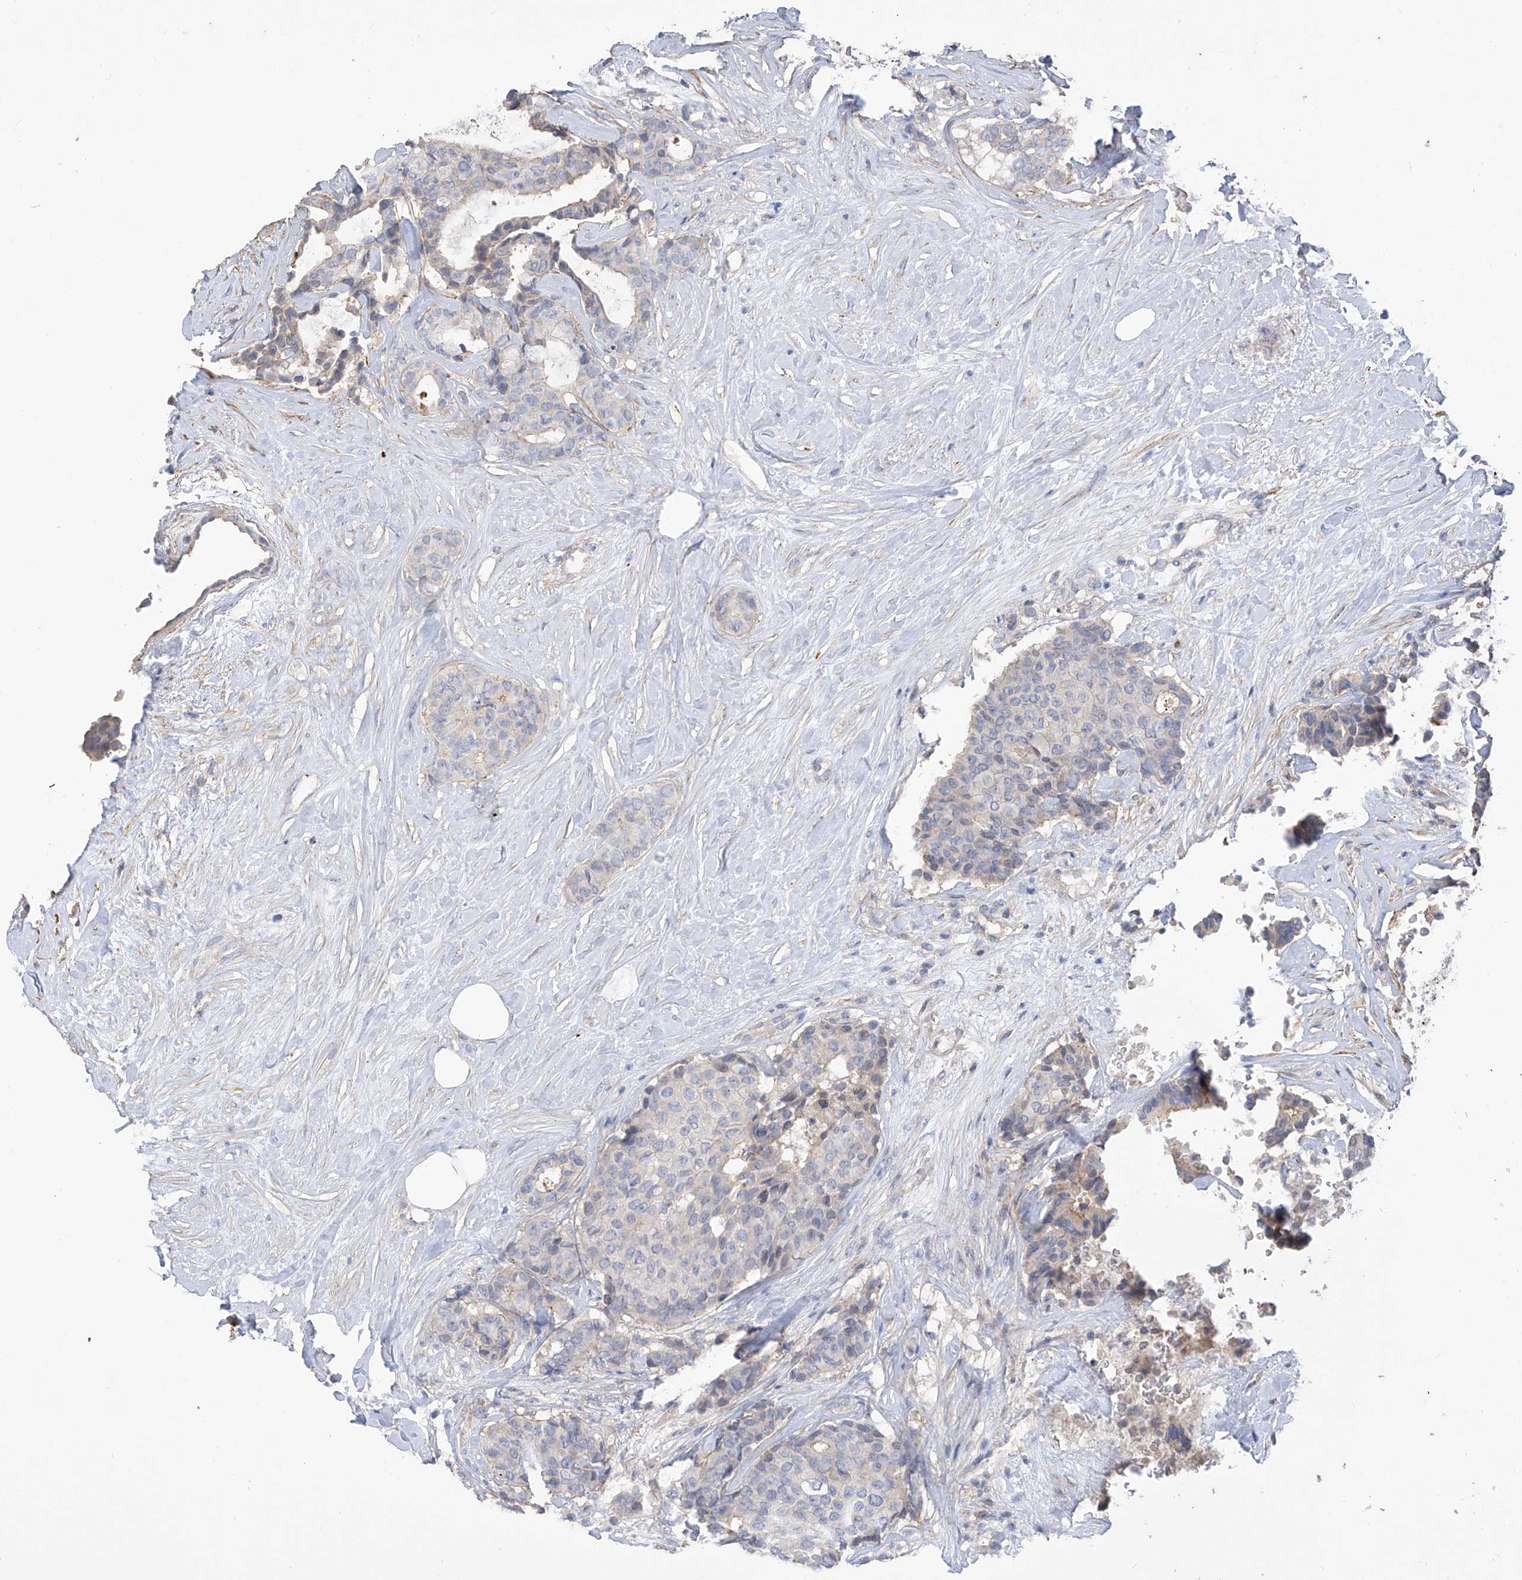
{"staining": {"intensity": "negative", "quantity": "none", "location": "none"}, "tissue": "breast cancer", "cell_type": "Tumor cells", "image_type": "cancer", "snomed": [{"axis": "morphology", "description": "Duct carcinoma"}, {"axis": "topography", "description": "Breast"}], "caption": "Tumor cells are negative for protein expression in human breast intraductal carcinoma.", "gene": "SLFN14", "patient": {"sex": "female", "age": 75}}